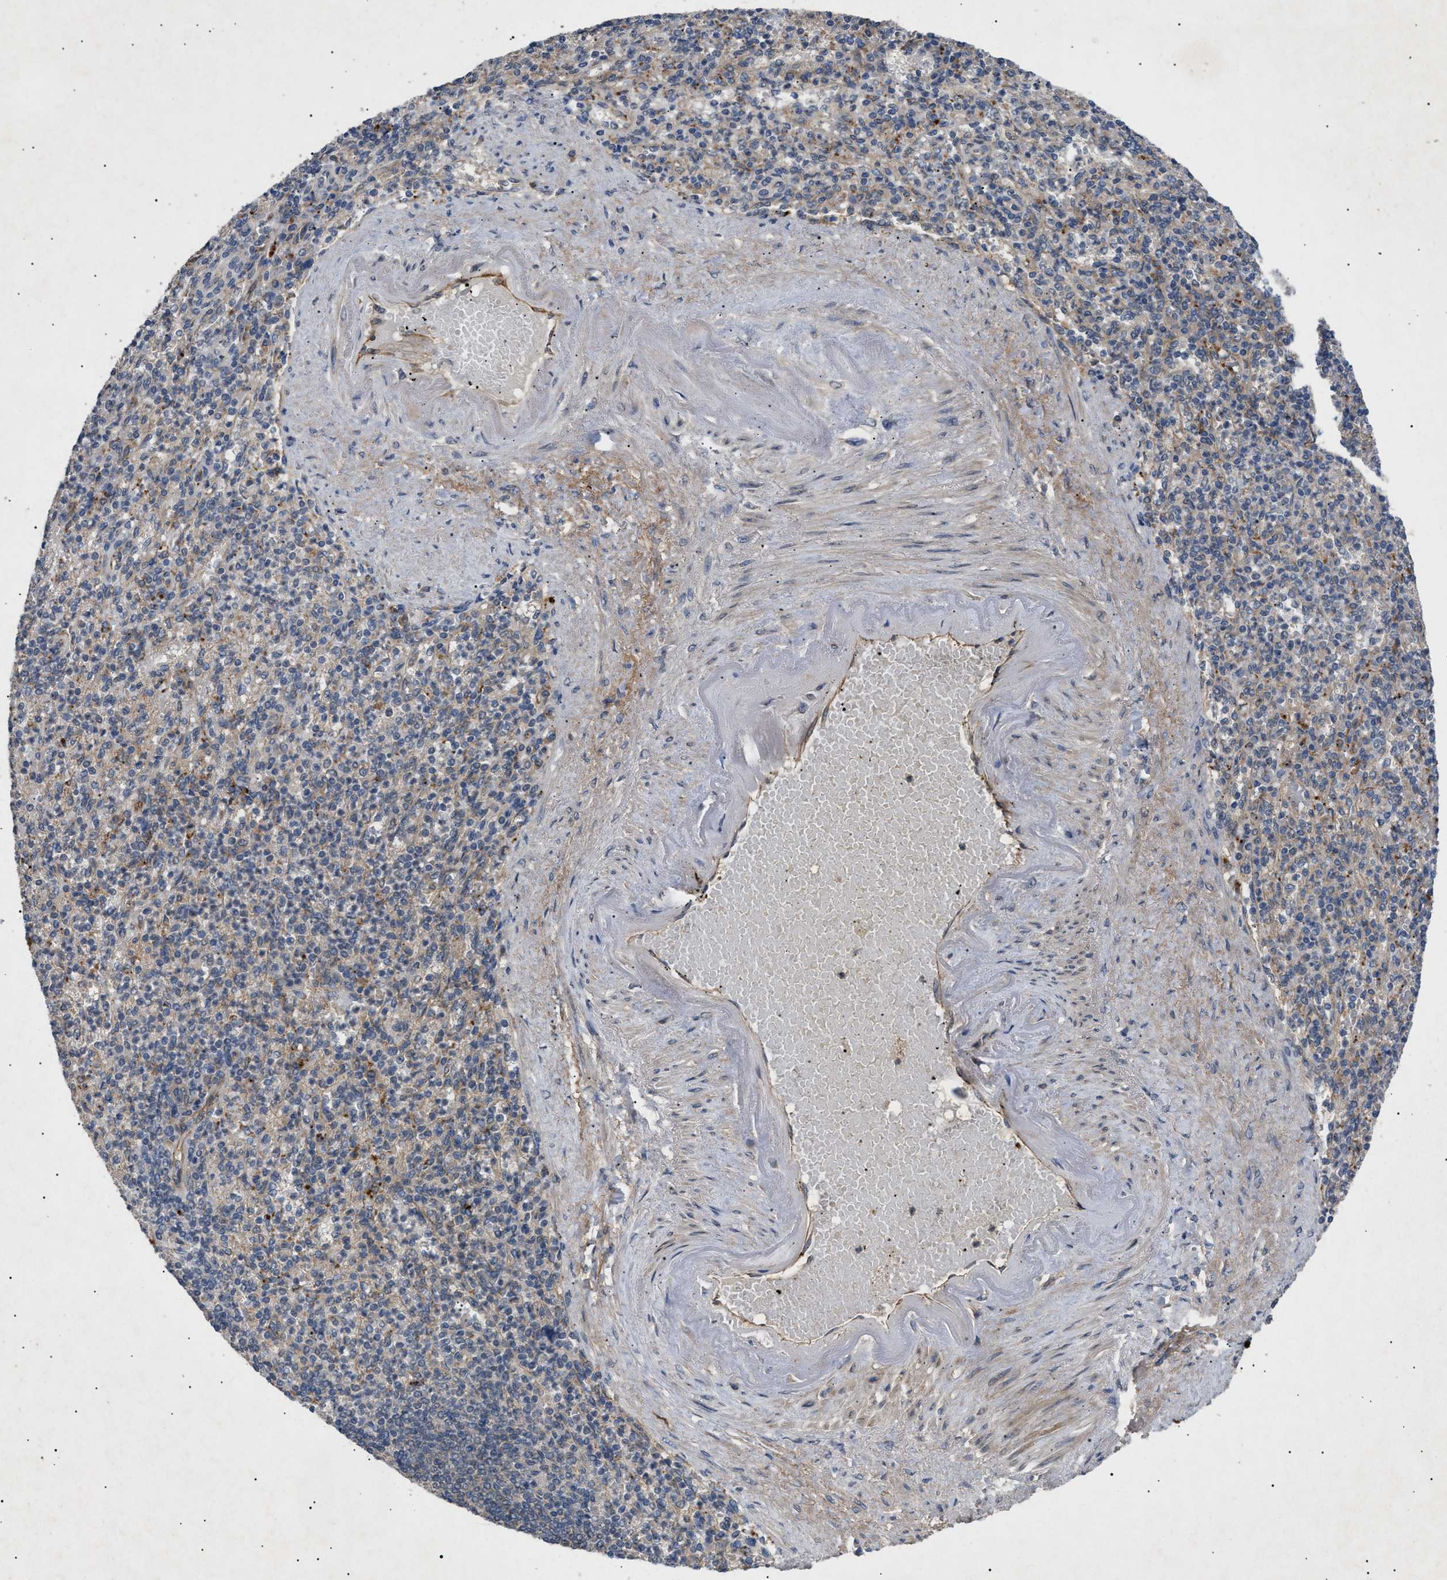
{"staining": {"intensity": "strong", "quantity": "<25%", "location": "cytoplasmic/membranous"}, "tissue": "spleen", "cell_type": "Cells in red pulp", "image_type": "normal", "snomed": [{"axis": "morphology", "description": "Normal tissue, NOS"}, {"axis": "topography", "description": "Spleen"}], "caption": "IHC image of benign spleen: spleen stained using IHC demonstrates medium levels of strong protein expression localized specifically in the cytoplasmic/membranous of cells in red pulp, appearing as a cytoplasmic/membranous brown color.", "gene": "SIRT5", "patient": {"sex": "female", "age": 74}}